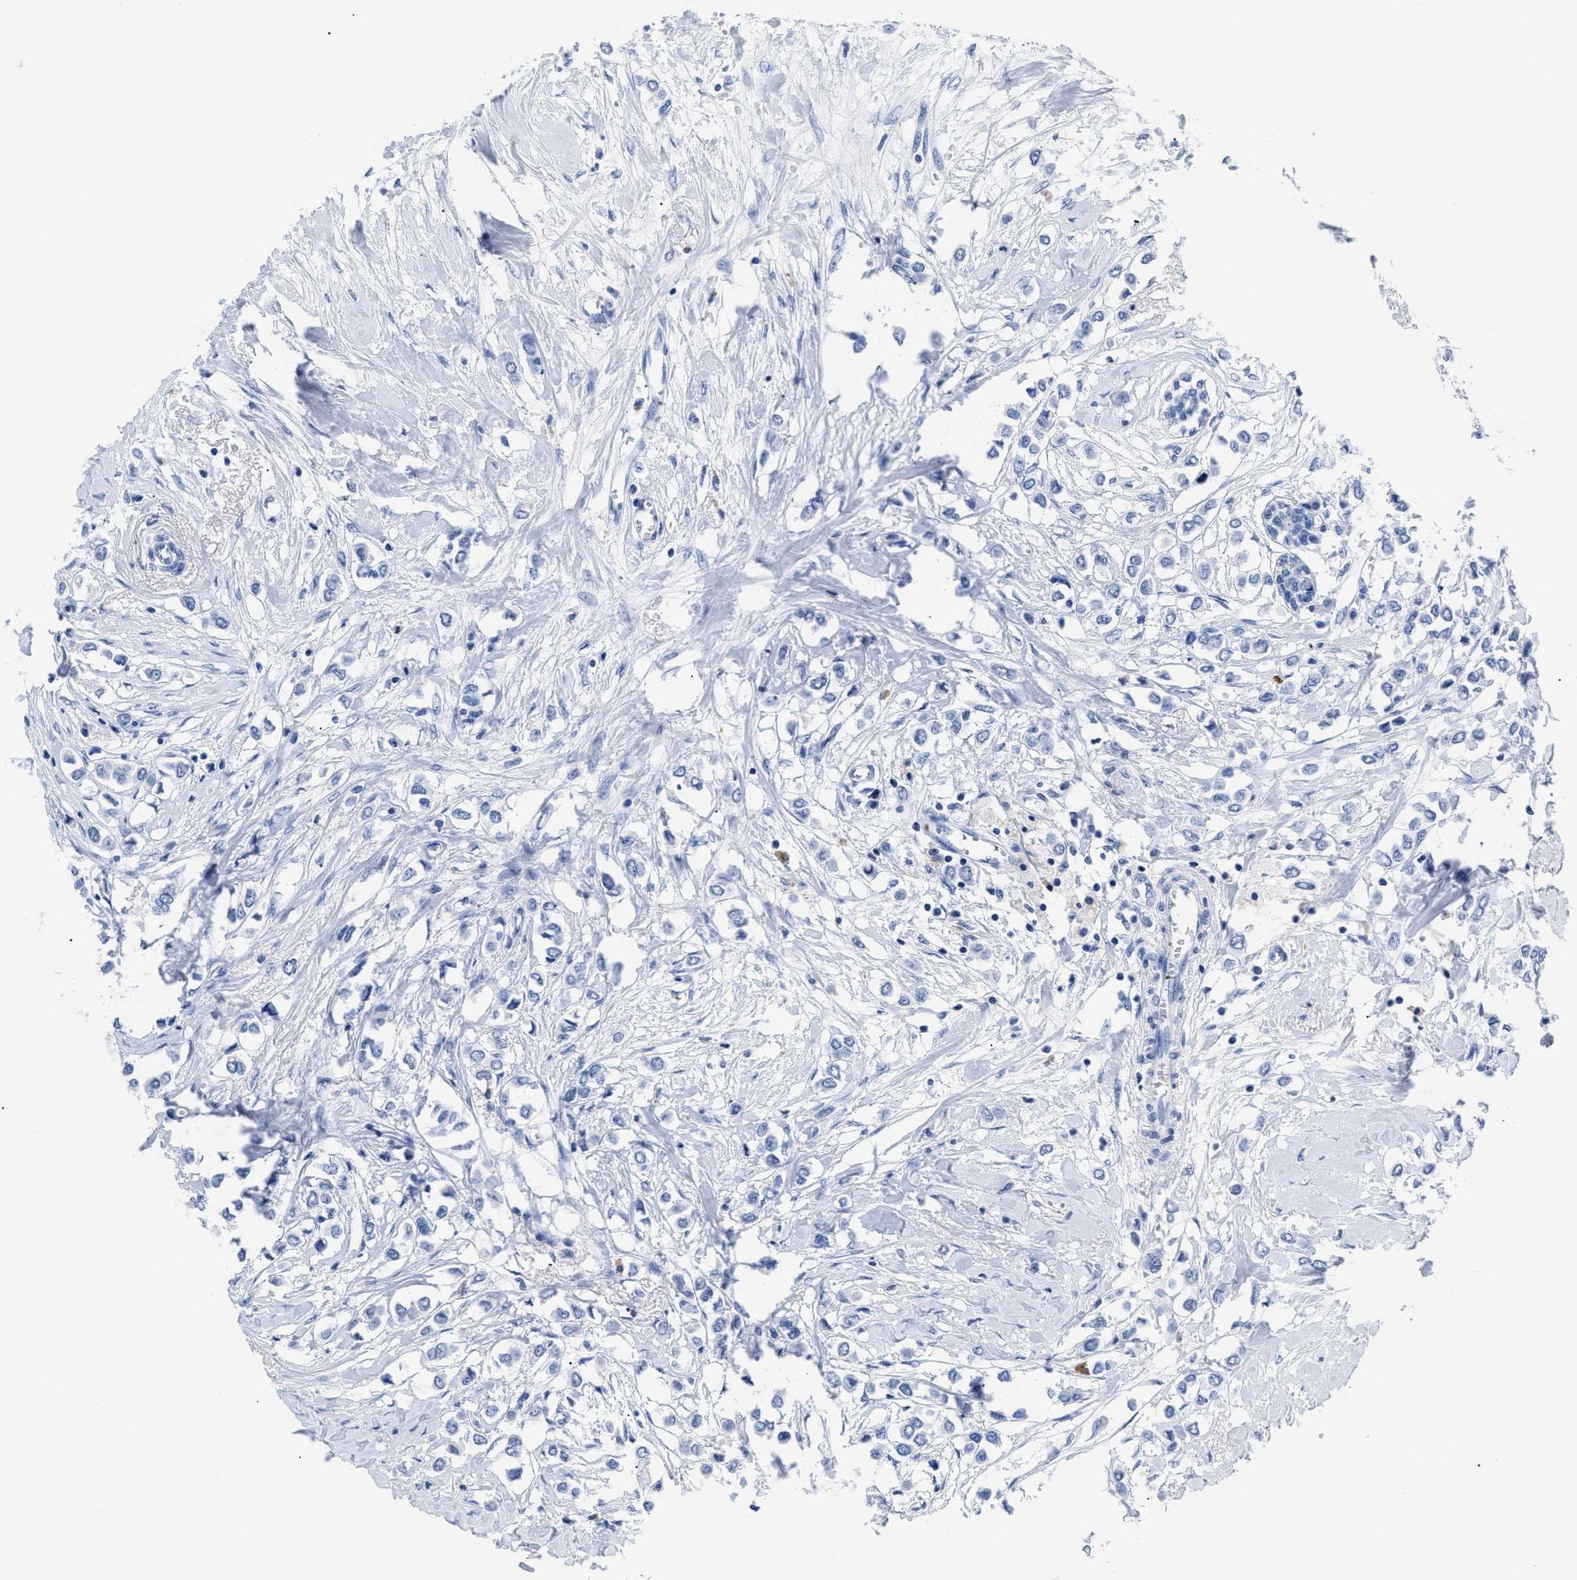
{"staining": {"intensity": "negative", "quantity": "none", "location": "none"}, "tissue": "breast cancer", "cell_type": "Tumor cells", "image_type": "cancer", "snomed": [{"axis": "morphology", "description": "Lobular carcinoma"}, {"axis": "topography", "description": "Breast"}], "caption": "Tumor cells show no significant expression in breast cancer (lobular carcinoma).", "gene": "TREML1", "patient": {"sex": "female", "age": 51}}